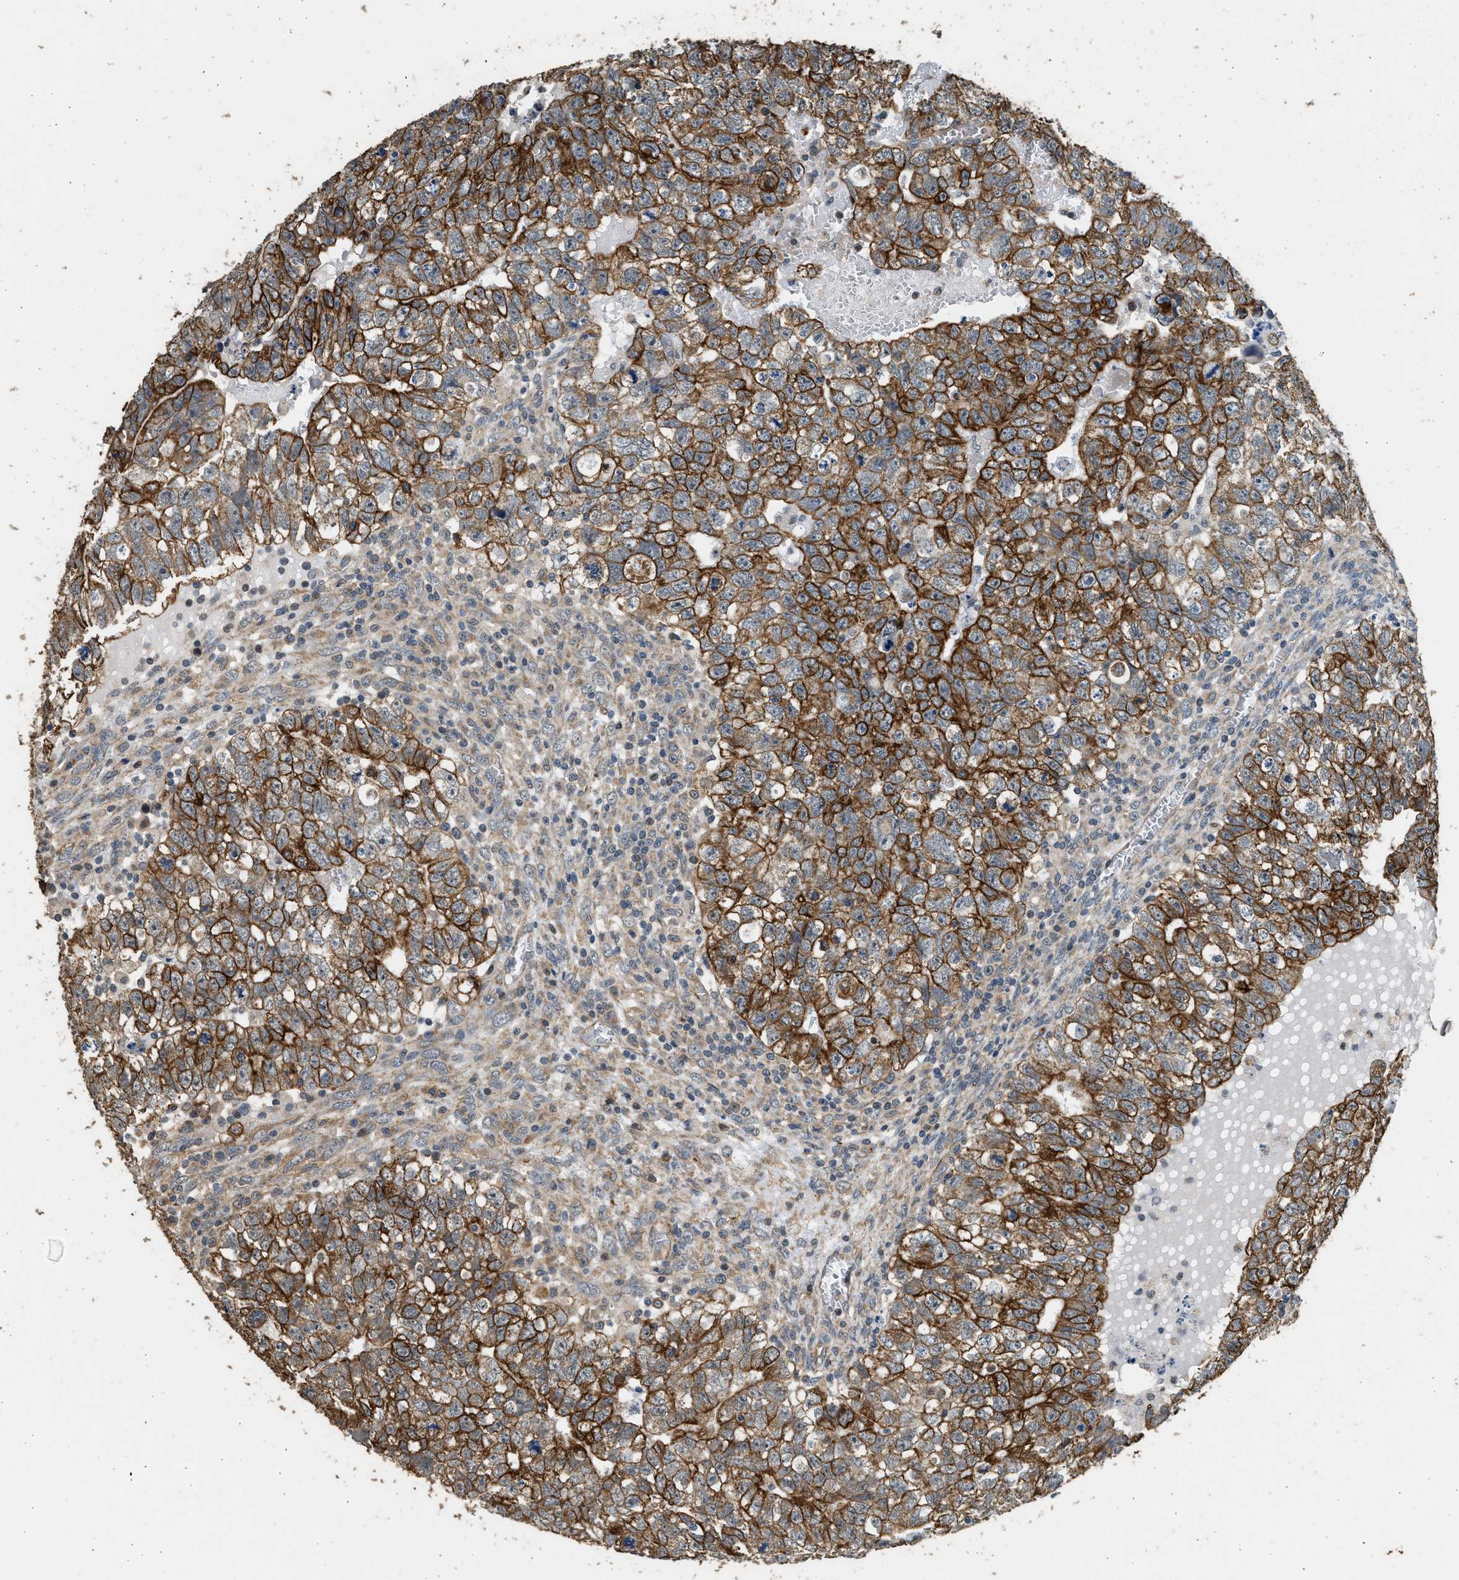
{"staining": {"intensity": "strong", "quantity": ">75%", "location": "cytoplasmic/membranous"}, "tissue": "testis cancer", "cell_type": "Tumor cells", "image_type": "cancer", "snomed": [{"axis": "morphology", "description": "Seminoma, NOS"}, {"axis": "morphology", "description": "Carcinoma, Embryonal, NOS"}, {"axis": "topography", "description": "Testis"}], "caption": "A photomicrograph showing strong cytoplasmic/membranous staining in approximately >75% of tumor cells in testis embryonal carcinoma, as visualized by brown immunohistochemical staining.", "gene": "PCLO", "patient": {"sex": "male", "age": 38}}